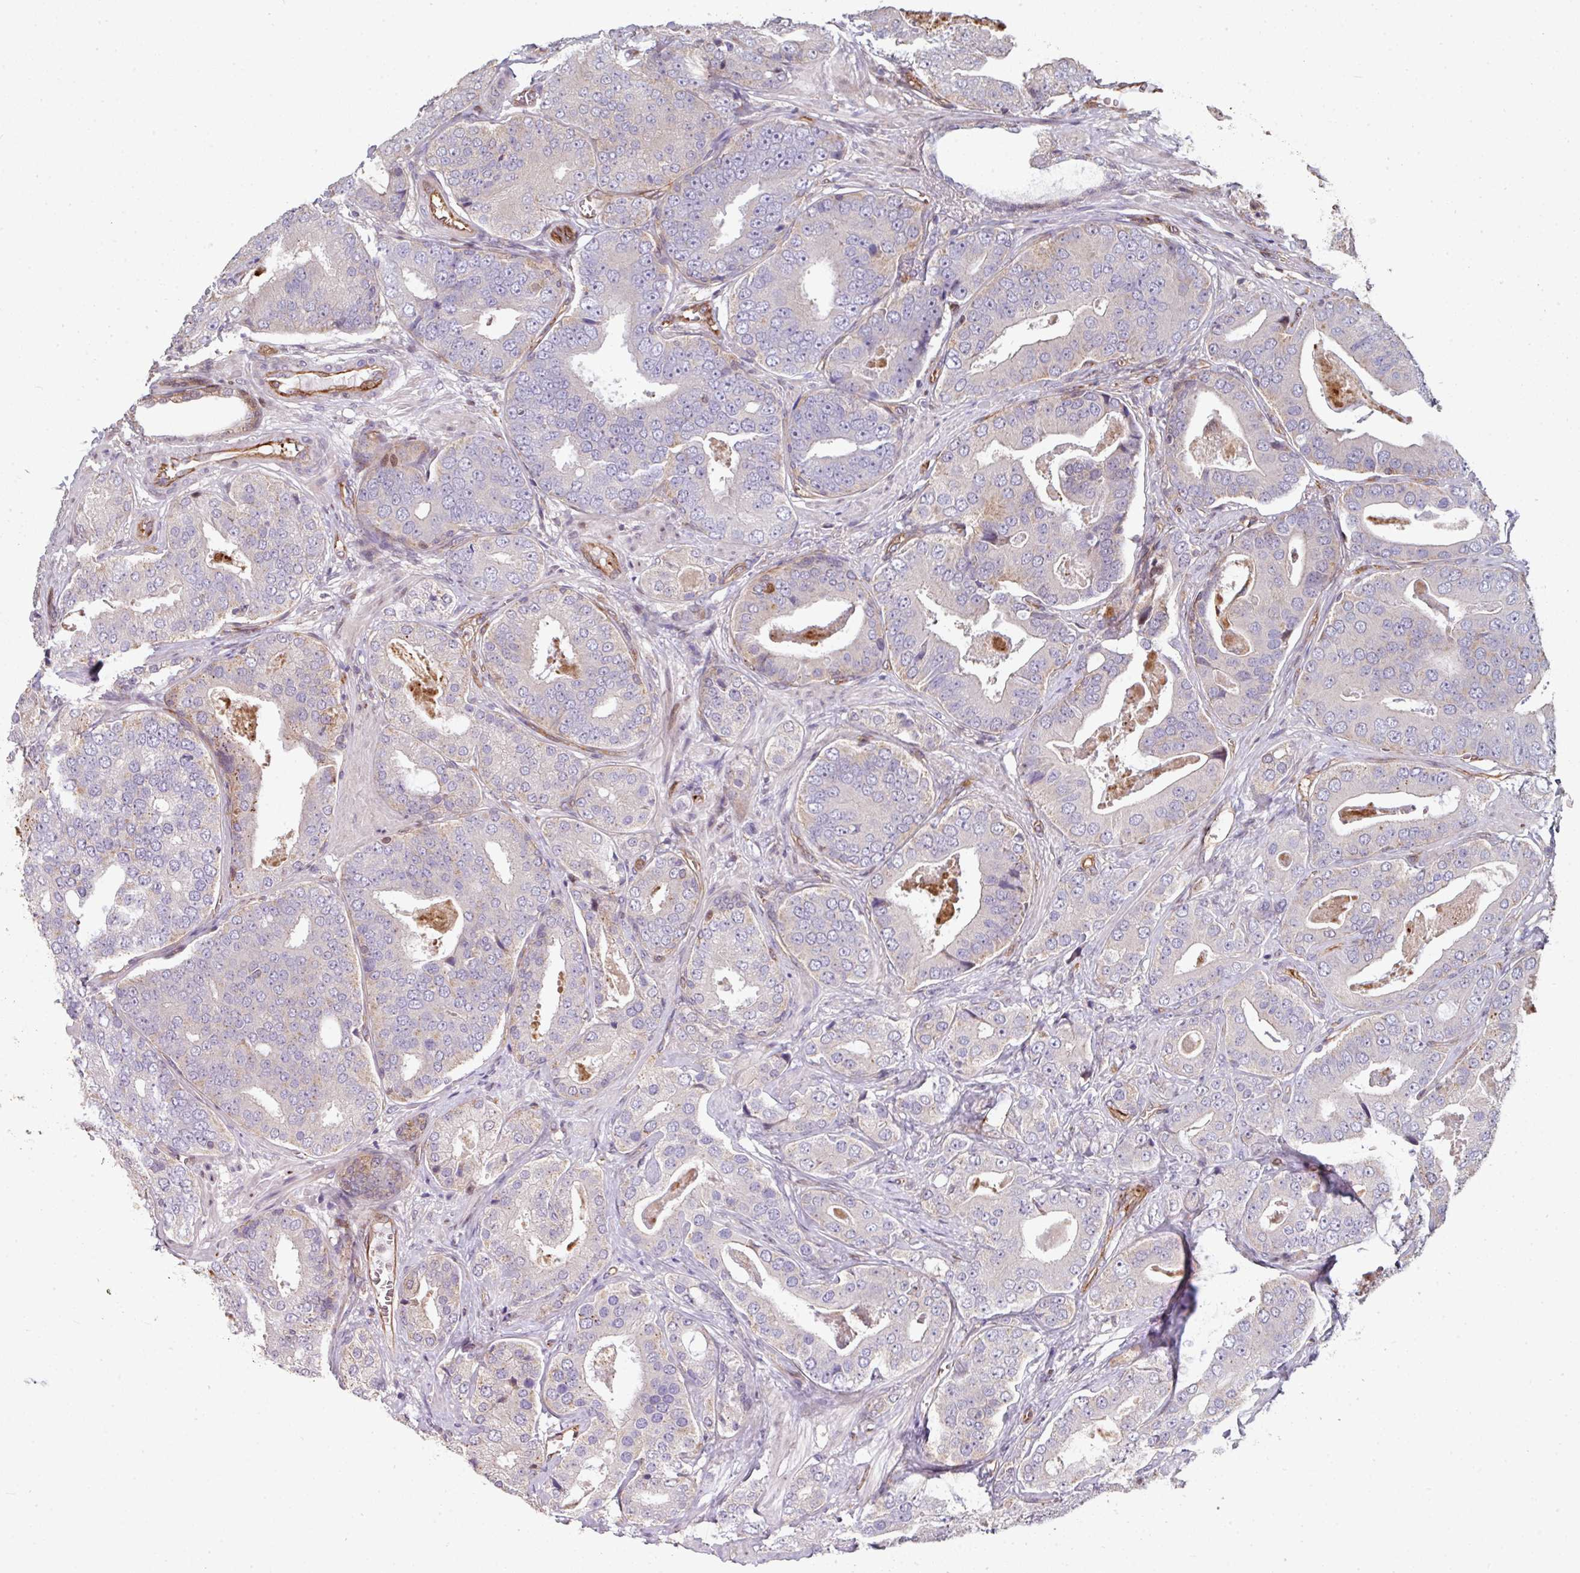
{"staining": {"intensity": "negative", "quantity": "none", "location": "none"}, "tissue": "prostate cancer", "cell_type": "Tumor cells", "image_type": "cancer", "snomed": [{"axis": "morphology", "description": "Adenocarcinoma, High grade"}, {"axis": "topography", "description": "Prostate"}], "caption": "High power microscopy photomicrograph of an immunohistochemistry (IHC) histopathology image of high-grade adenocarcinoma (prostate), revealing no significant positivity in tumor cells.", "gene": "ANO9", "patient": {"sex": "male", "age": 71}}